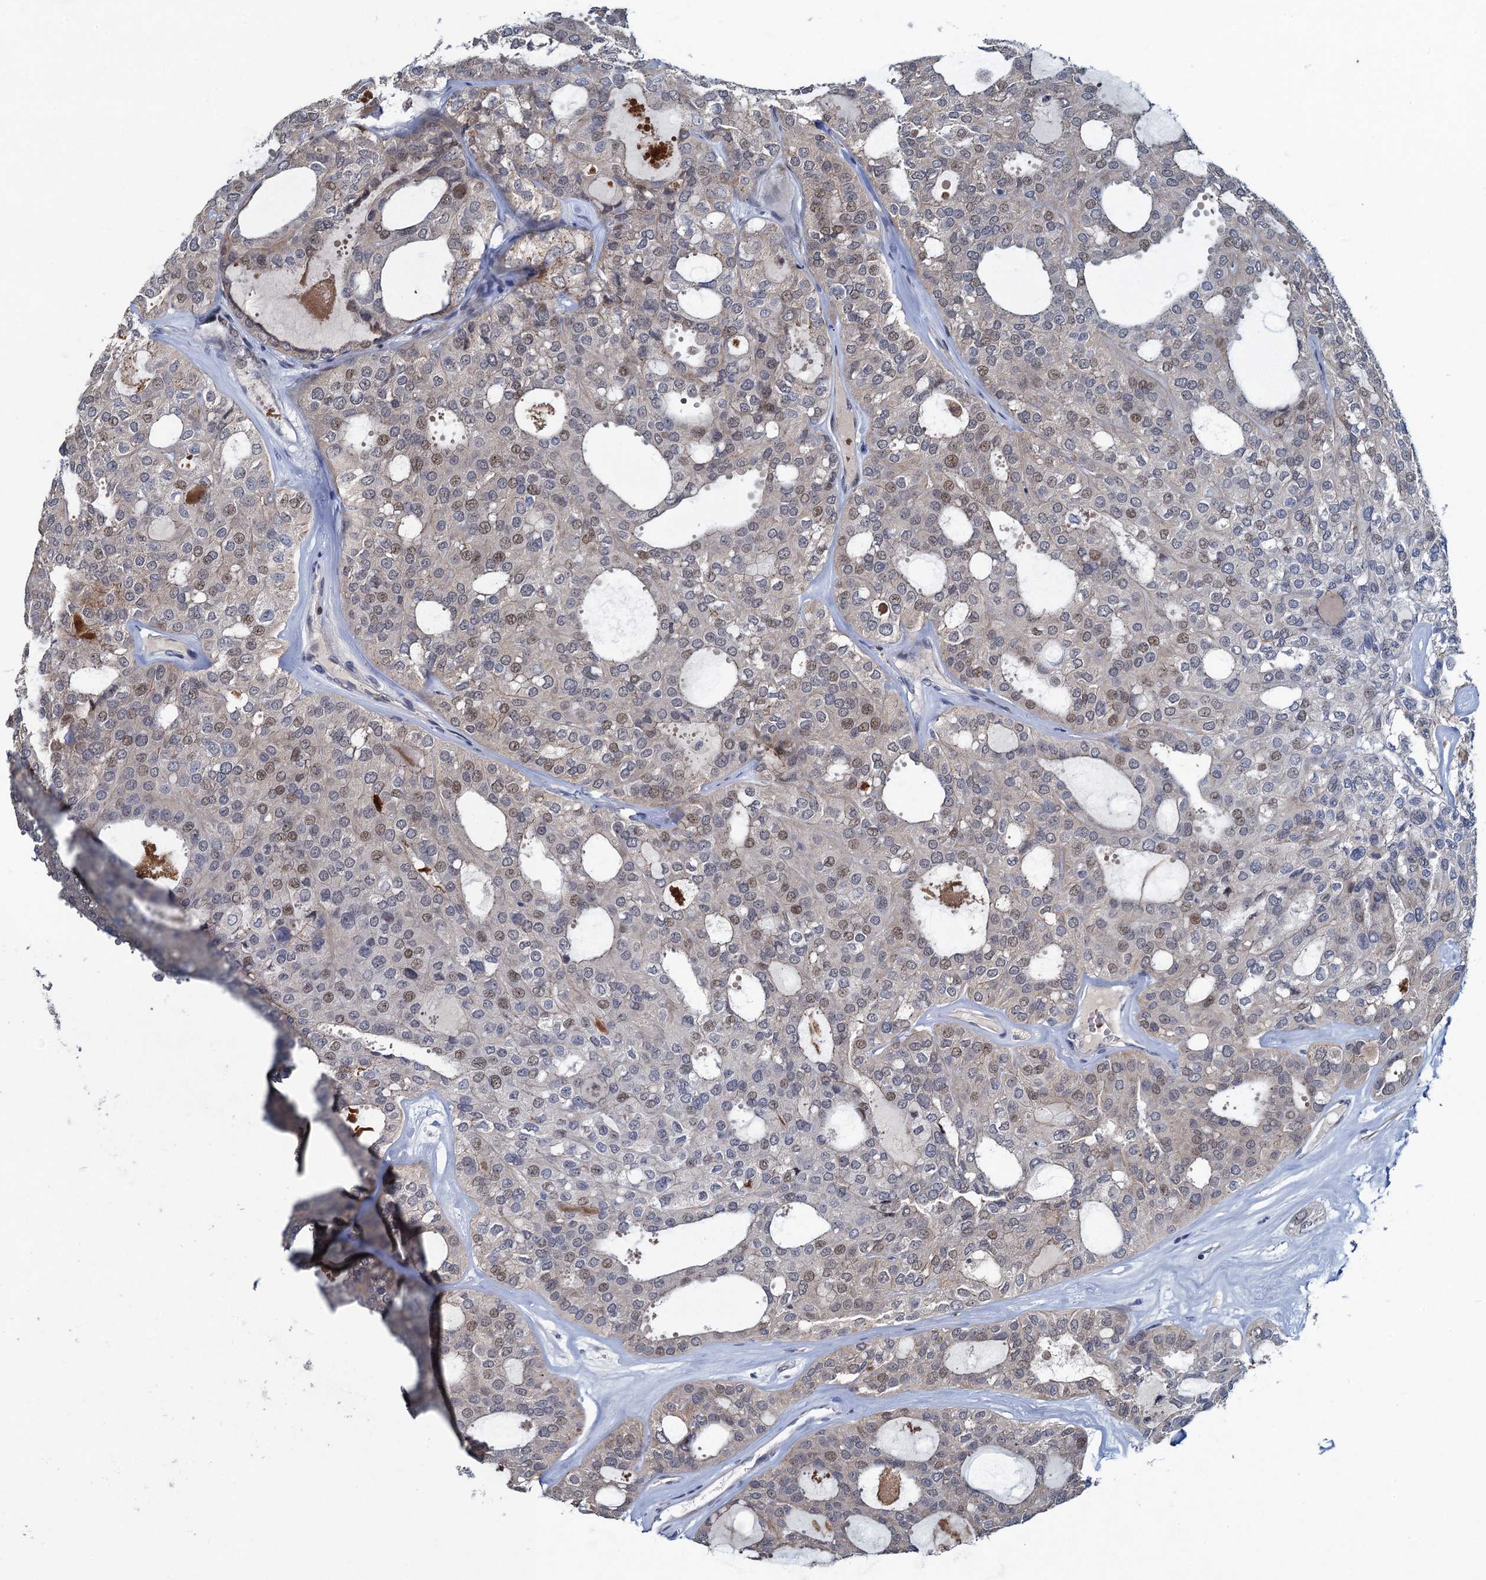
{"staining": {"intensity": "weak", "quantity": "25%-75%", "location": "nuclear"}, "tissue": "thyroid cancer", "cell_type": "Tumor cells", "image_type": "cancer", "snomed": [{"axis": "morphology", "description": "Follicular adenoma carcinoma, NOS"}, {"axis": "topography", "description": "Thyroid gland"}], "caption": "This photomicrograph demonstrates IHC staining of human thyroid follicular adenoma carcinoma, with low weak nuclear positivity in about 25%-75% of tumor cells.", "gene": "ATOSA", "patient": {"sex": "male", "age": 75}}